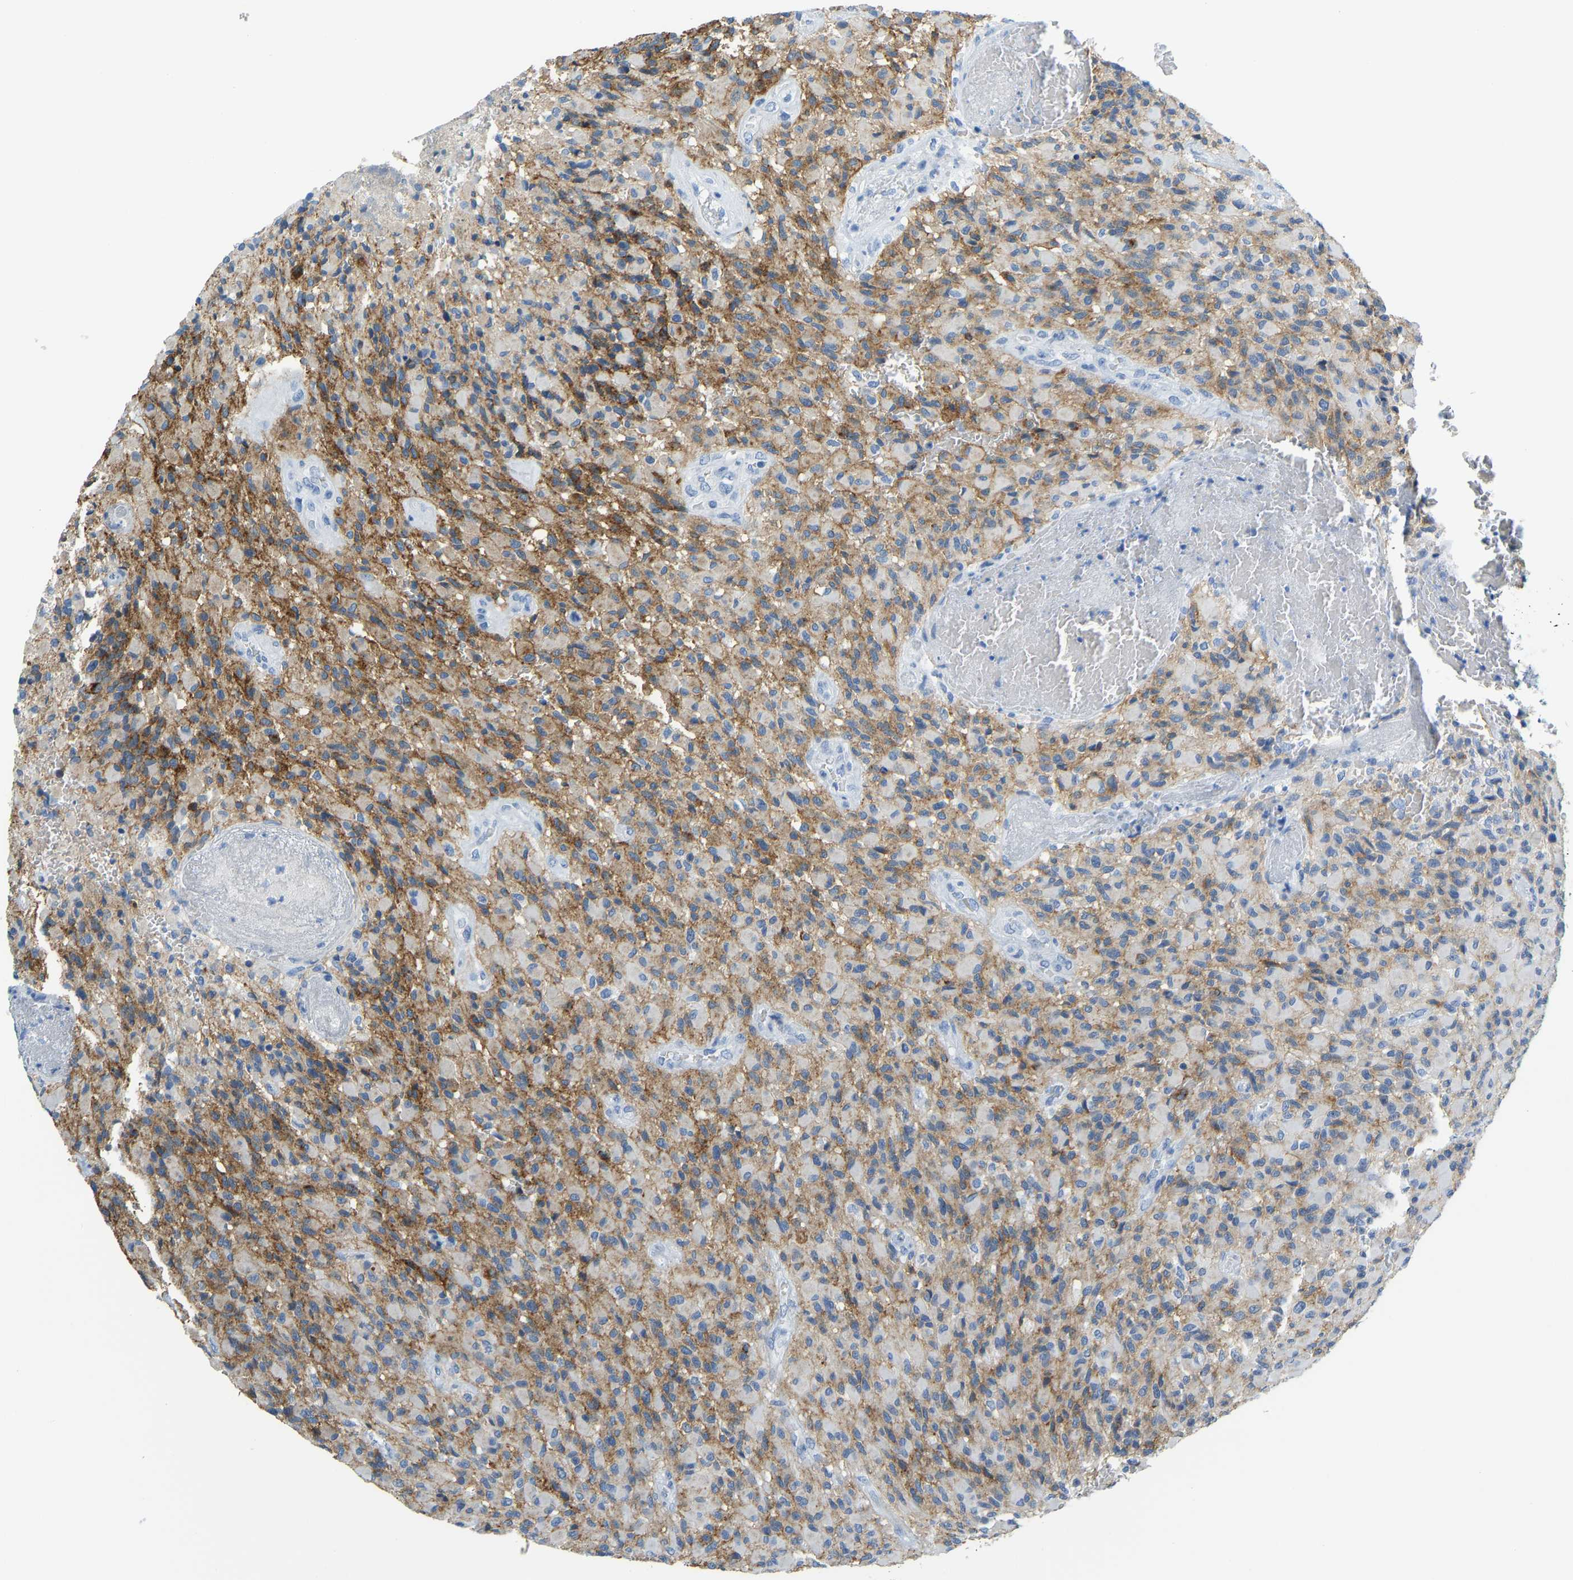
{"staining": {"intensity": "negative", "quantity": "none", "location": "none"}, "tissue": "glioma", "cell_type": "Tumor cells", "image_type": "cancer", "snomed": [{"axis": "morphology", "description": "Glioma, malignant, High grade"}, {"axis": "topography", "description": "Brain"}], "caption": "A photomicrograph of human glioma is negative for staining in tumor cells. (Stains: DAB (3,3'-diaminobenzidine) immunohistochemistry with hematoxylin counter stain, Microscopy: brightfield microscopy at high magnification).", "gene": "SERPINB3", "patient": {"sex": "male", "age": 71}}